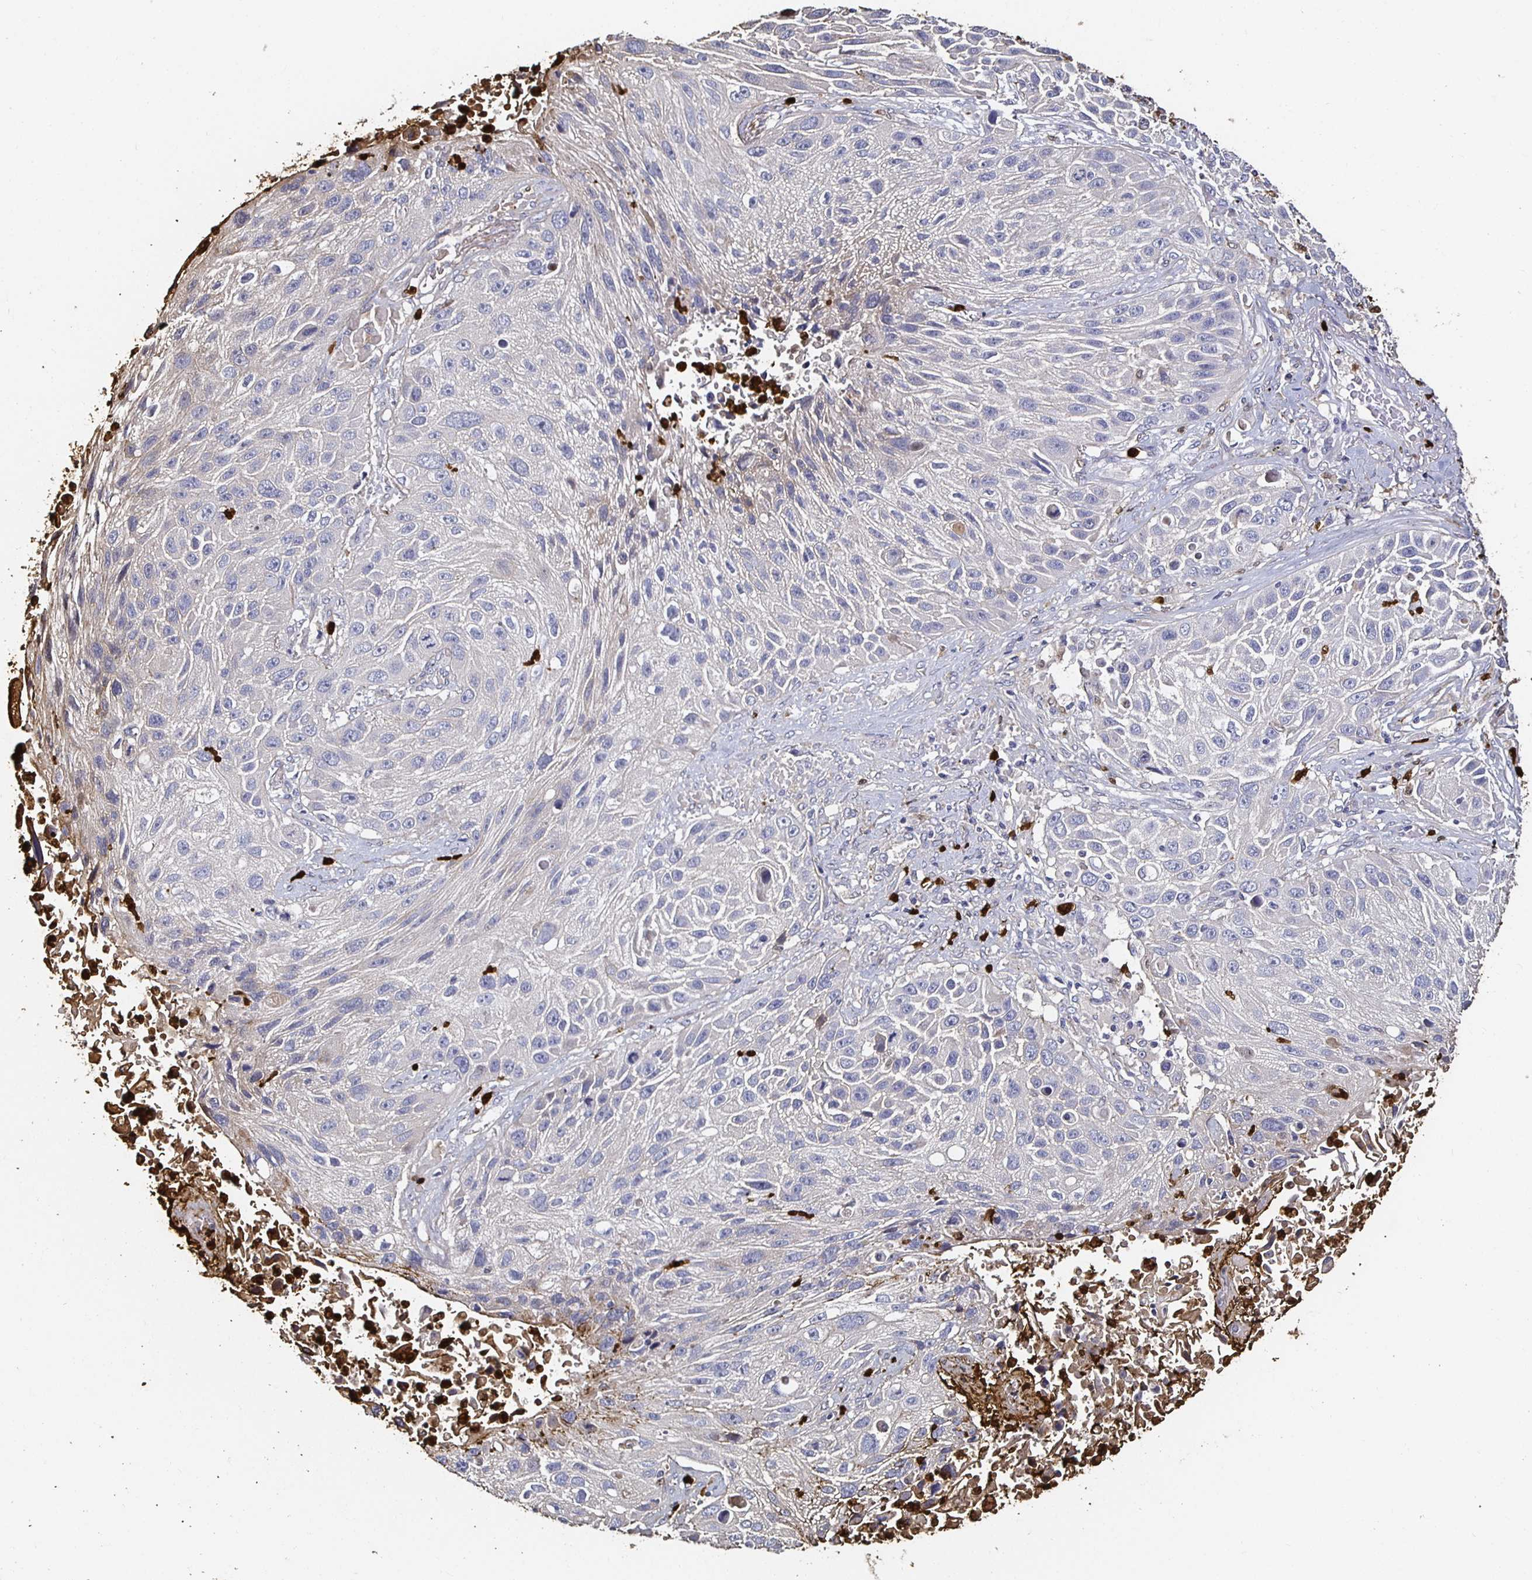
{"staining": {"intensity": "negative", "quantity": "none", "location": "none"}, "tissue": "lung cancer", "cell_type": "Tumor cells", "image_type": "cancer", "snomed": [{"axis": "morphology", "description": "Normal morphology"}, {"axis": "morphology", "description": "Squamous cell carcinoma, NOS"}, {"axis": "topography", "description": "Lymph node"}, {"axis": "topography", "description": "Lung"}], "caption": "Immunohistochemistry (IHC) of human lung squamous cell carcinoma demonstrates no staining in tumor cells.", "gene": "TLR4", "patient": {"sex": "male", "age": 67}}